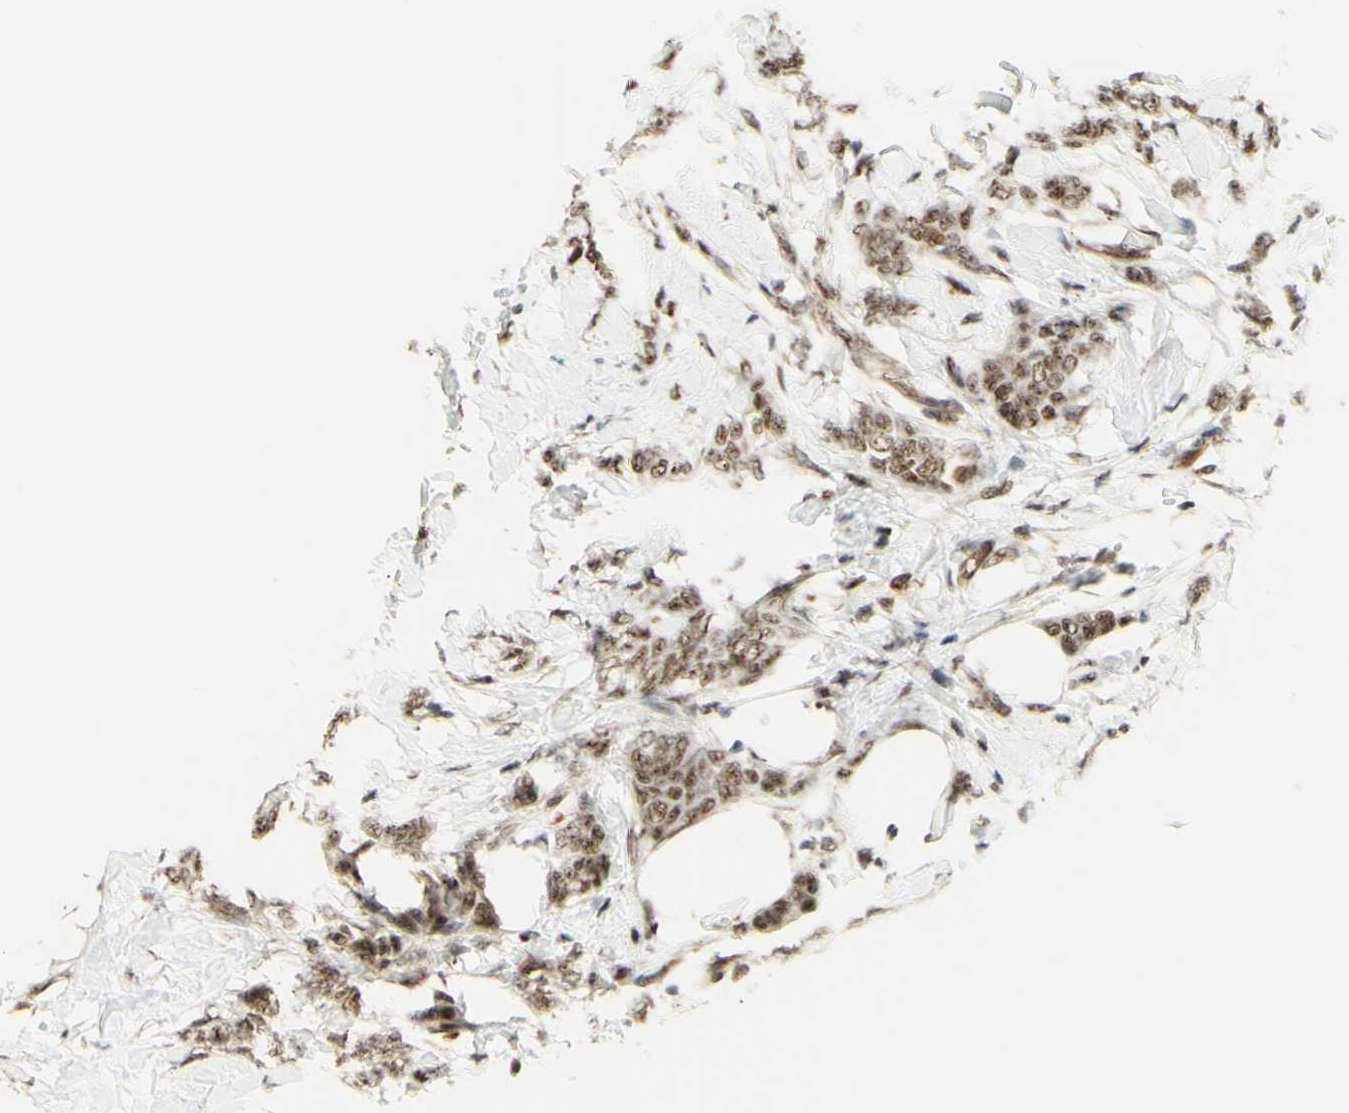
{"staining": {"intensity": "moderate", "quantity": ">75%", "location": "nuclear"}, "tissue": "breast cancer", "cell_type": "Tumor cells", "image_type": "cancer", "snomed": [{"axis": "morphology", "description": "Lobular carcinoma, in situ"}, {"axis": "morphology", "description": "Lobular carcinoma"}, {"axis": "topography", "description": "Breast"}], "caption": "High-magnification brightfield microscopy of lobular carcinoma (breast) stained with DAB (3,3'-diaminobenzidine) (brown) and counterstained with hematoxylin (blue). tumor cells exhibit moderate nuclear positivity is seen in about>75% of cells.", "gene": "SAP18", "patient": {"sex": "female", "age": 41}}